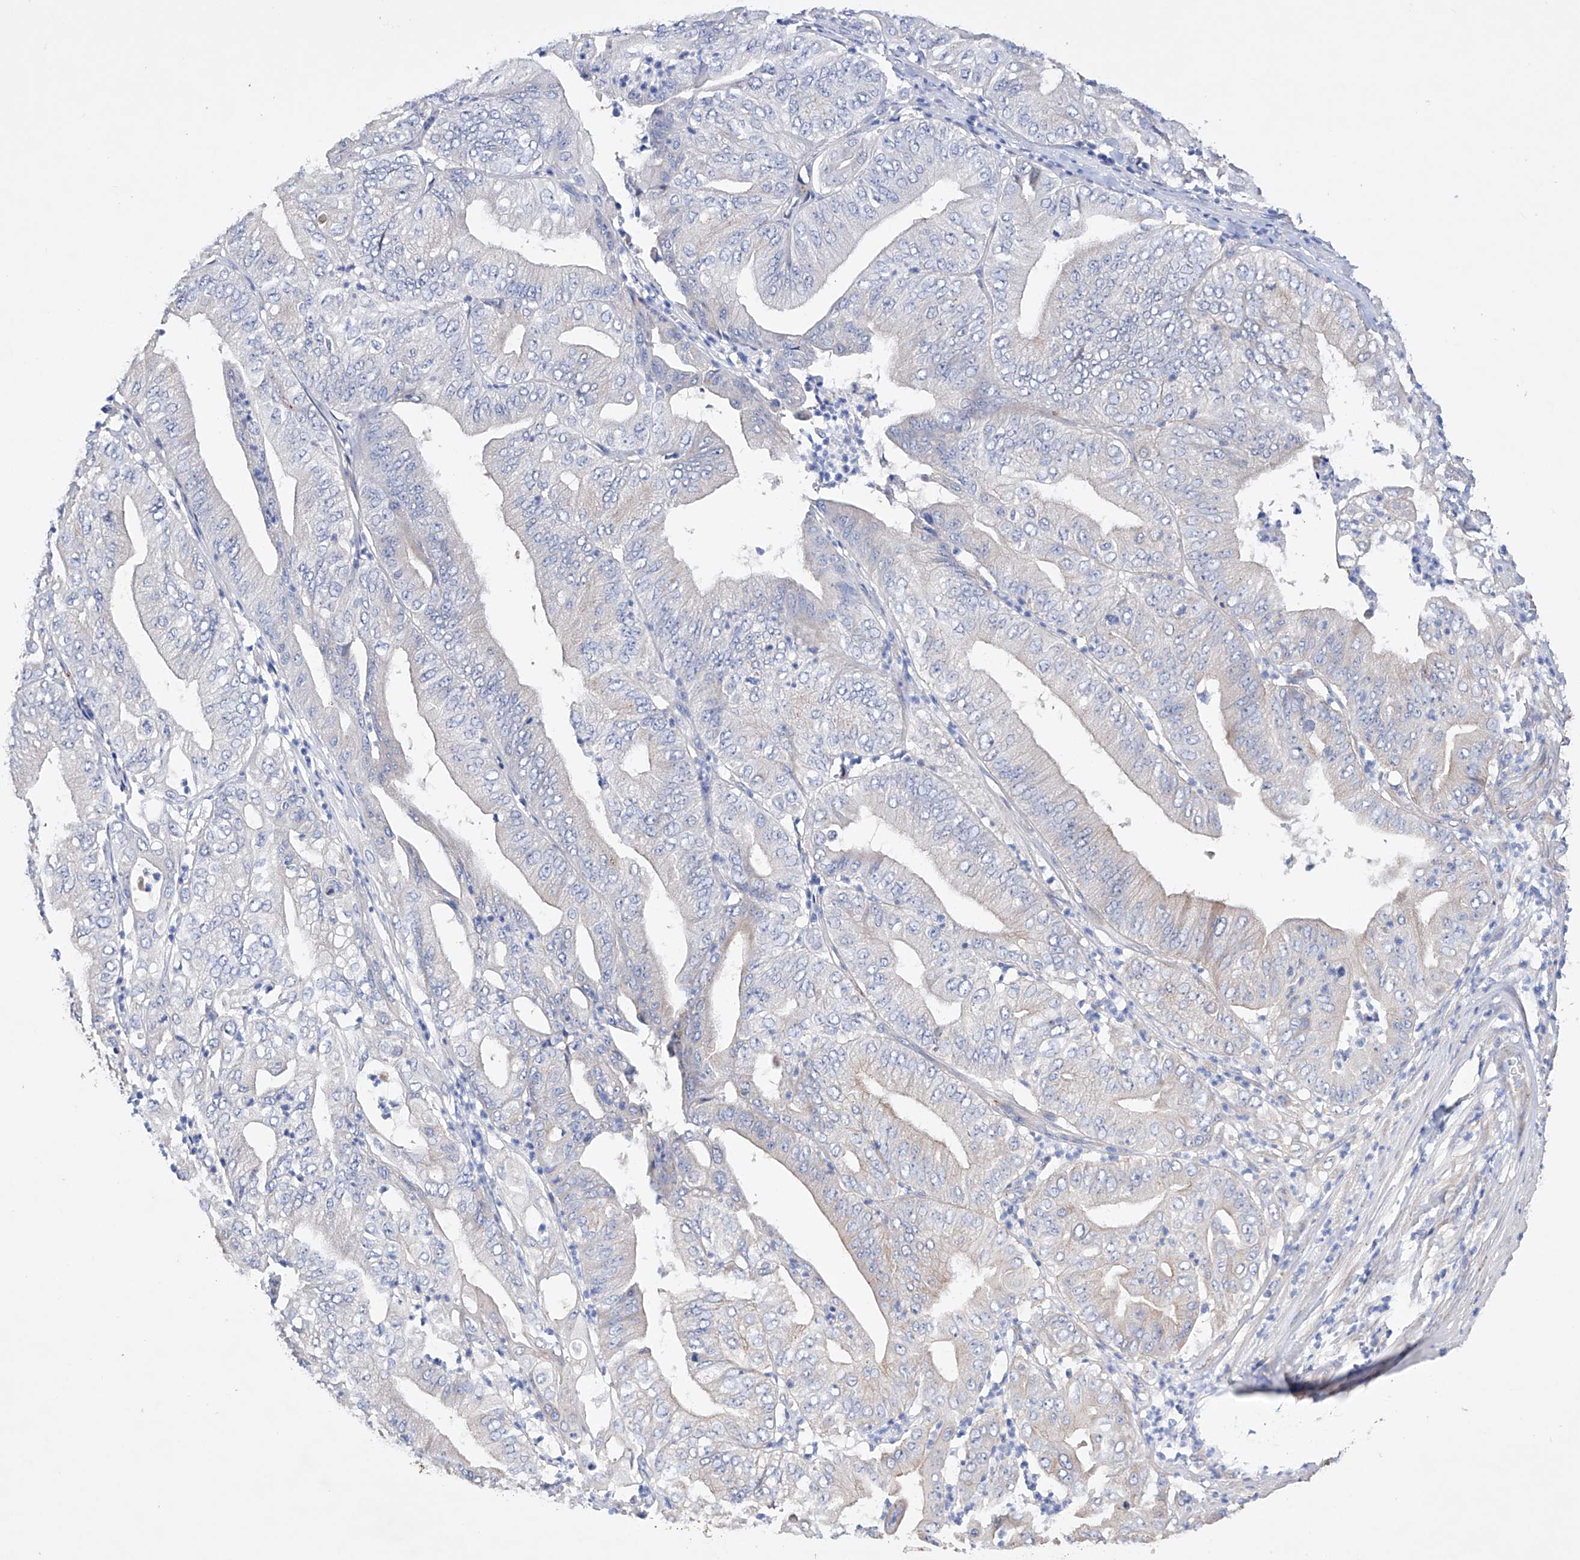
{"staining": {"intensity": "negative", "quantity": "none", "location": "none"}, "tissue": "pancreatic cancer", "cell_type": "Tumor cells", "image_type": "cancer", "snomed": [{"axis": "morphology", "description": "Adenocarcinoma, NOS"}, {"axis": "topography", "description": "Pancreas"}], "caption": "Immunohistochemistry histopathology image of human pancreatic cancer stained for a protein (brown), which displays no positivity in tumor cells.", "gene": "AFG1L", "patient": {"sex": "female", "age": 77}}